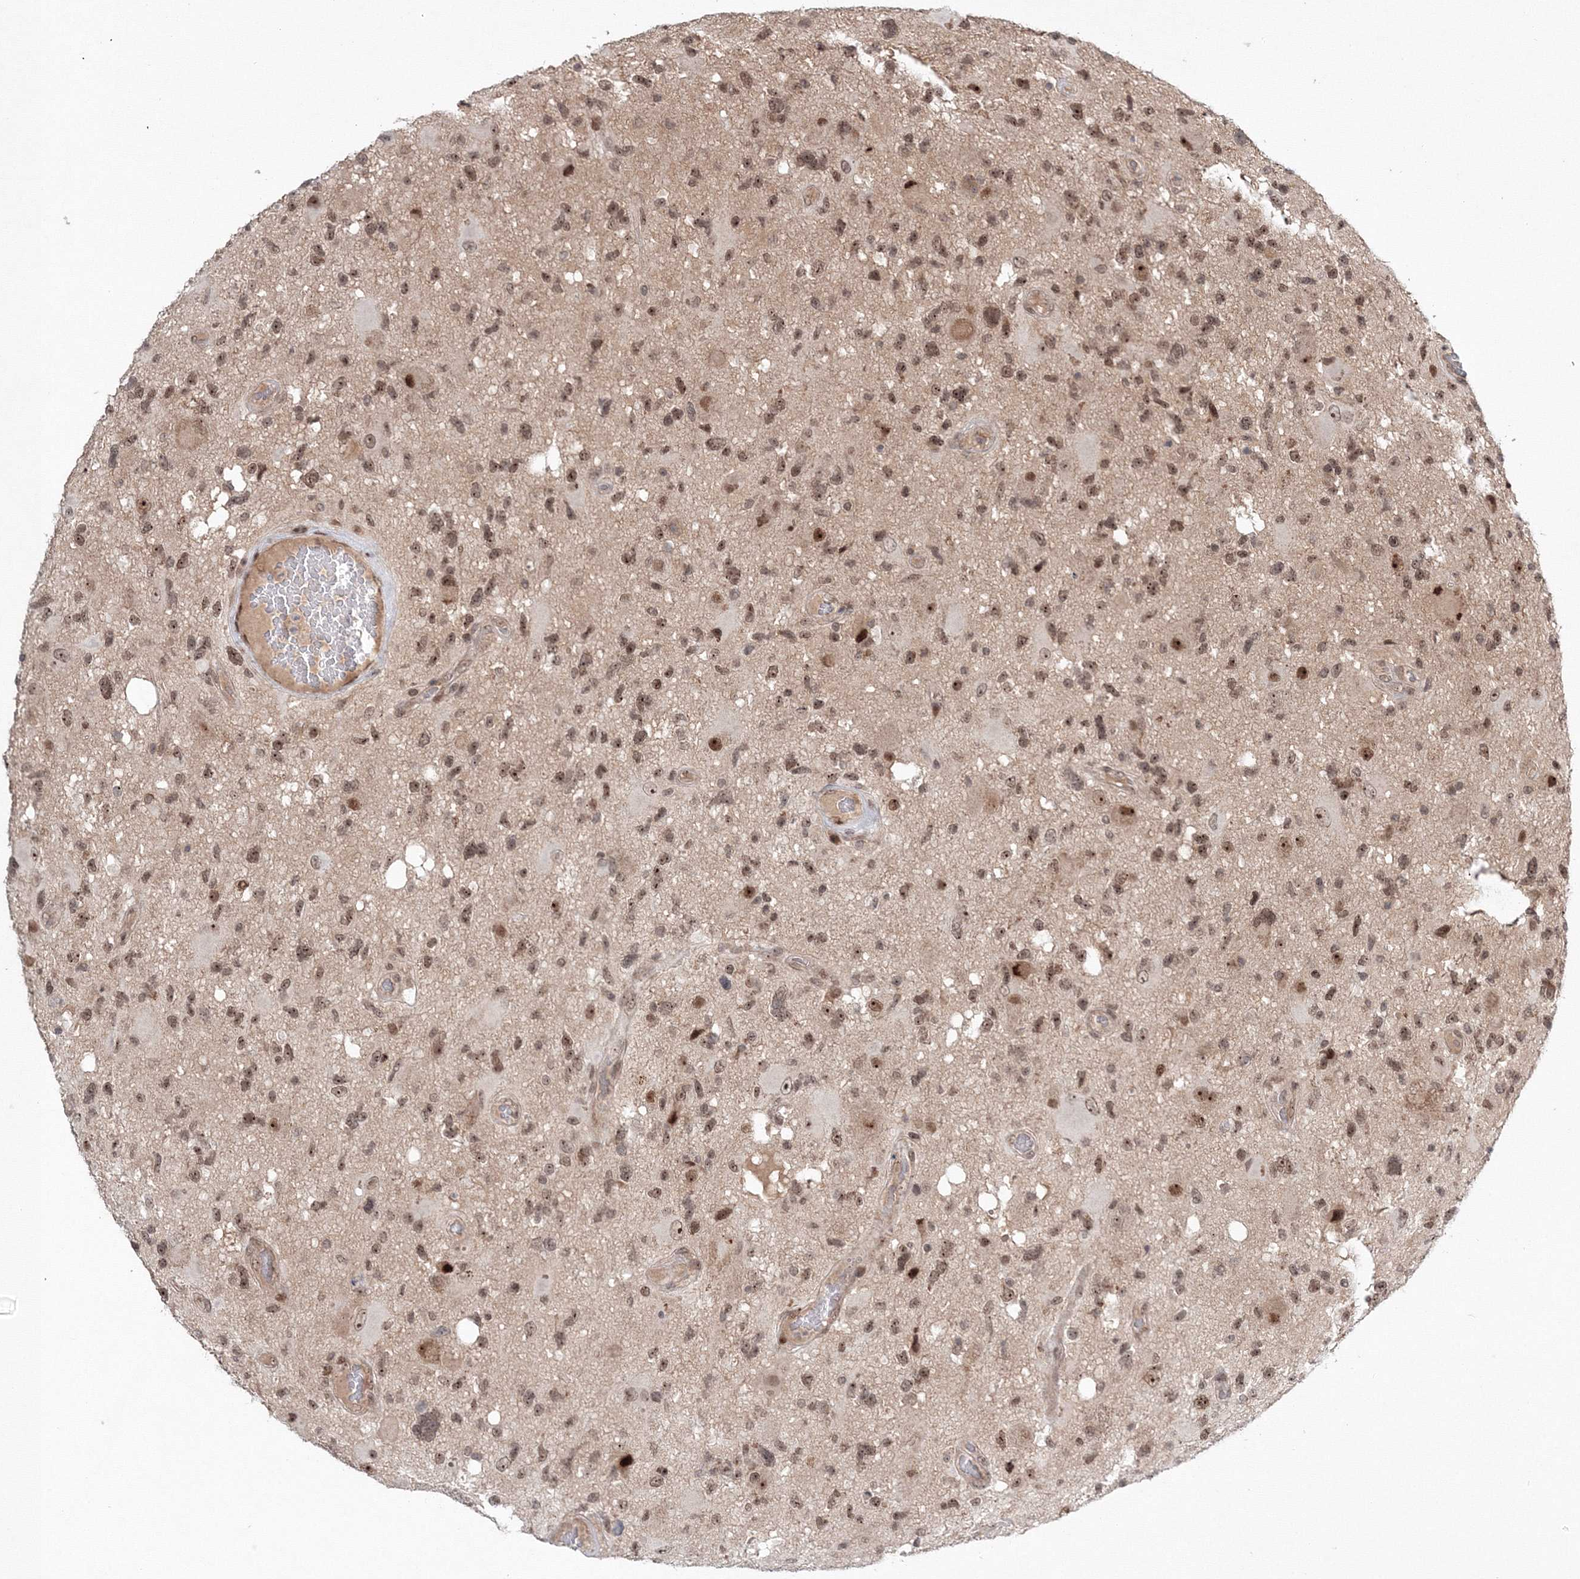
{"staining": {"intensity": "moderate", "quantity": ">75%", "location": "nuclear"}, "tissue": "glioma", "cell_type": "Tumor cells", "image_type": "cancer", "snomed": [{"axis": "morphology", "description": "Glioma, malignant, High grade"}, {"axis": "topography", "description": "Brain"}], "caption": "High-power microscopy captured an immunohistochemistry (IHC) histopathology image of high-grade glioma (malignant), revealing moderate nuclear expression in about >75% of tumor cells.", "gene": "NOA1", "patient": {"sex": "male", "age": 33}}